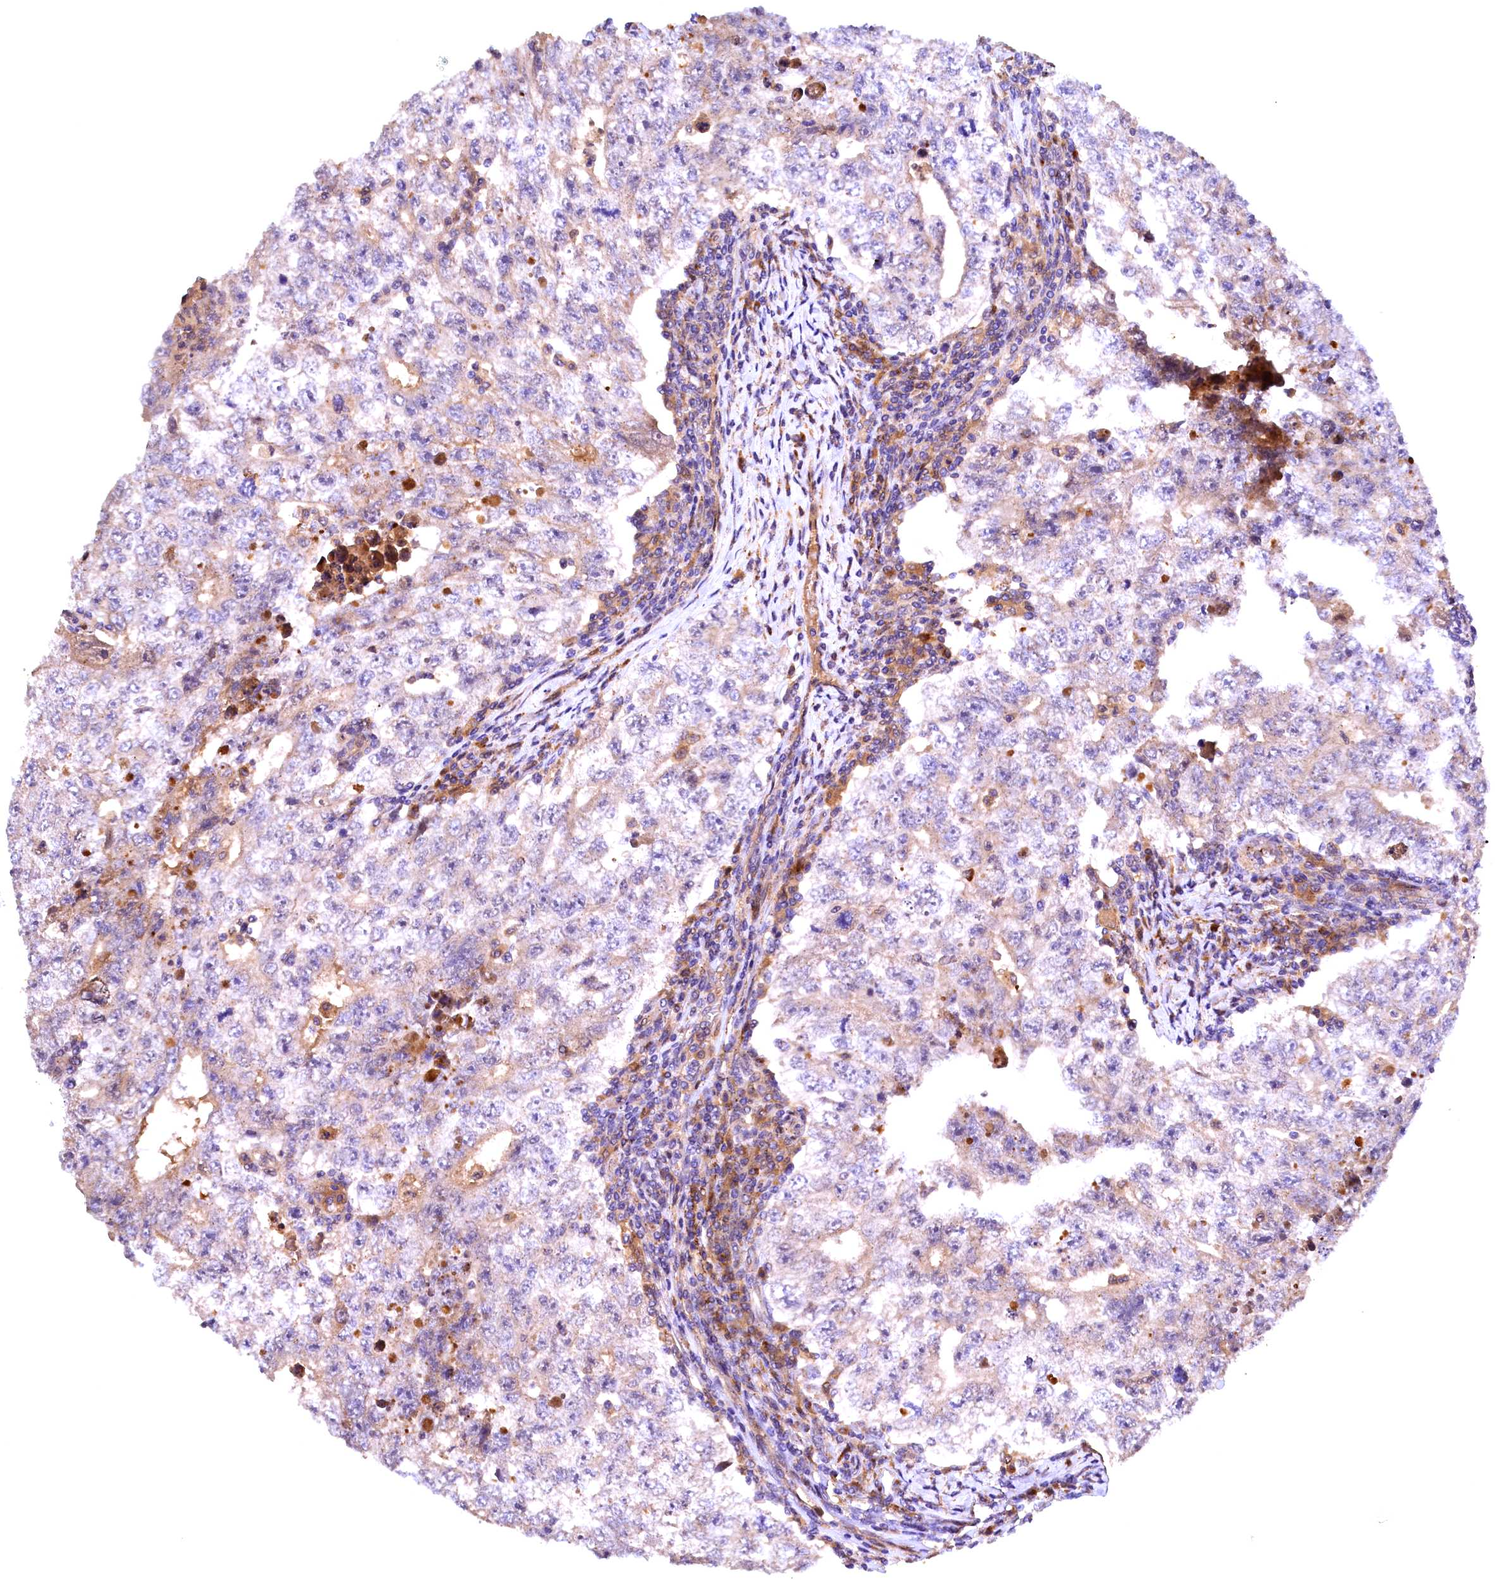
{"staining": {"intensity": "weak", "quantity": "<25%", "location": "cytoplasmic/membranous"}, "tissue": "testis cancer", "cell_type": "Tumor cells", "image_type": "cancer", "snomed": [{"axis": "morphology", "description": "Carcinoma, Embryonal, NOS"}, {"axis": "topography", "description": "Testis"}], "caption": "Tumor cells show no significant expression in embryonal carcinoma (testis). (DAB immunohistochemistry with hematoxylin counter stain).", "gene": "NAIP", "patient": {"sex": "male", "age": 17}}